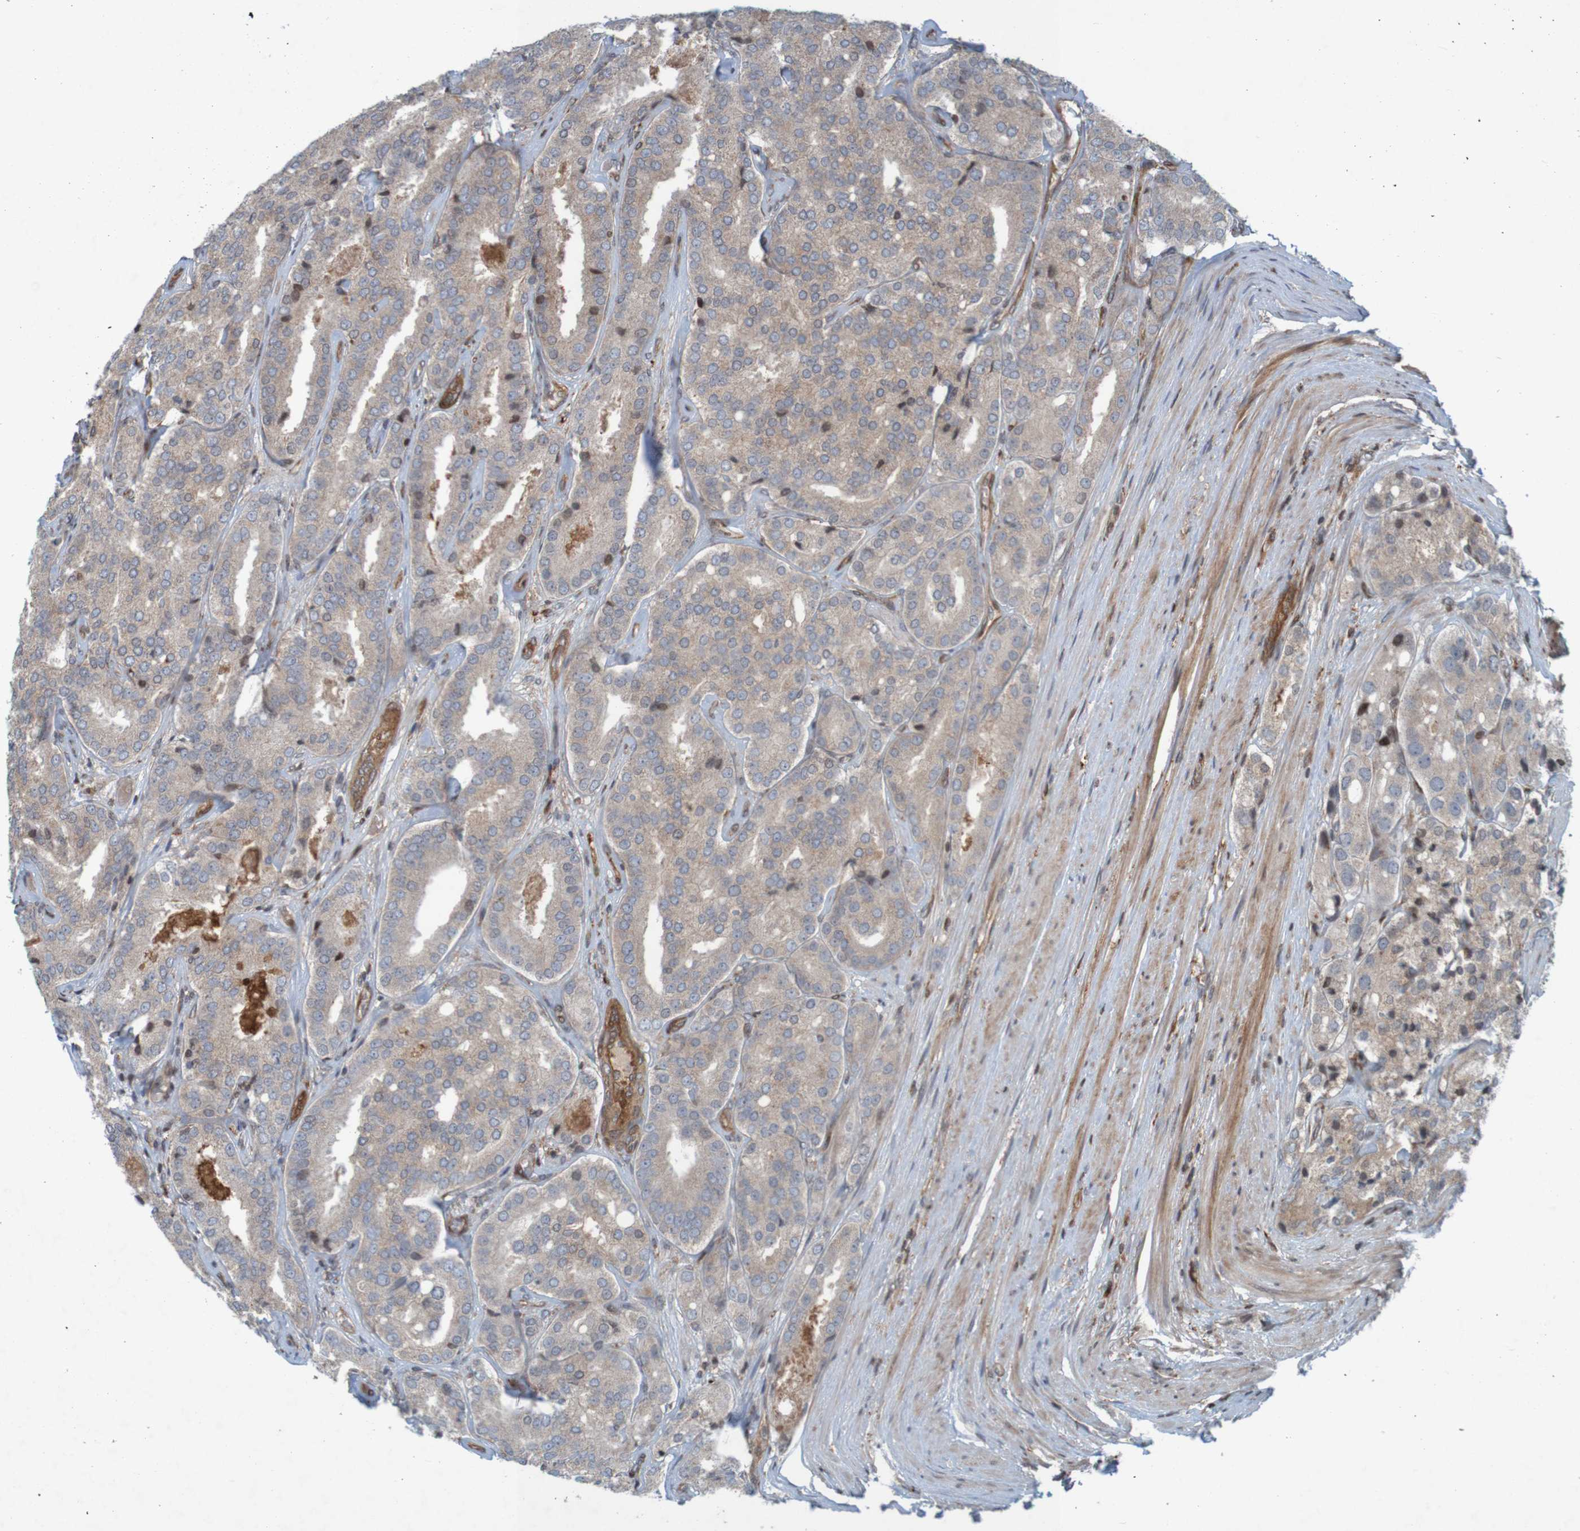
{"staining": {"intensity": "weak", "quantity": ">75%", "location": "cytoplasmic/membranous"}, "tissue": "prostate cancer", "cell_type": "Tumor cells", "image_type": "cancer", "snomed": [{"axis": "morphology", "description": "Adenocarcinoma, High grade"}, {"axis": "topography", "description": "Prostate"}], "caption": "IHC histopathology image of neoplastic tissue: human adenocarcinoma (high-grade) (prostate) stained using immunohistochemistry exhibits low levels of weak protein expression localized specifically in the cytoplasmic/membranous of tumor cells, appearing as a cytoplasmic/membranous brown color.", "gene": "GUCY1A1", "patient": {"sex": "male", "age": 65}}